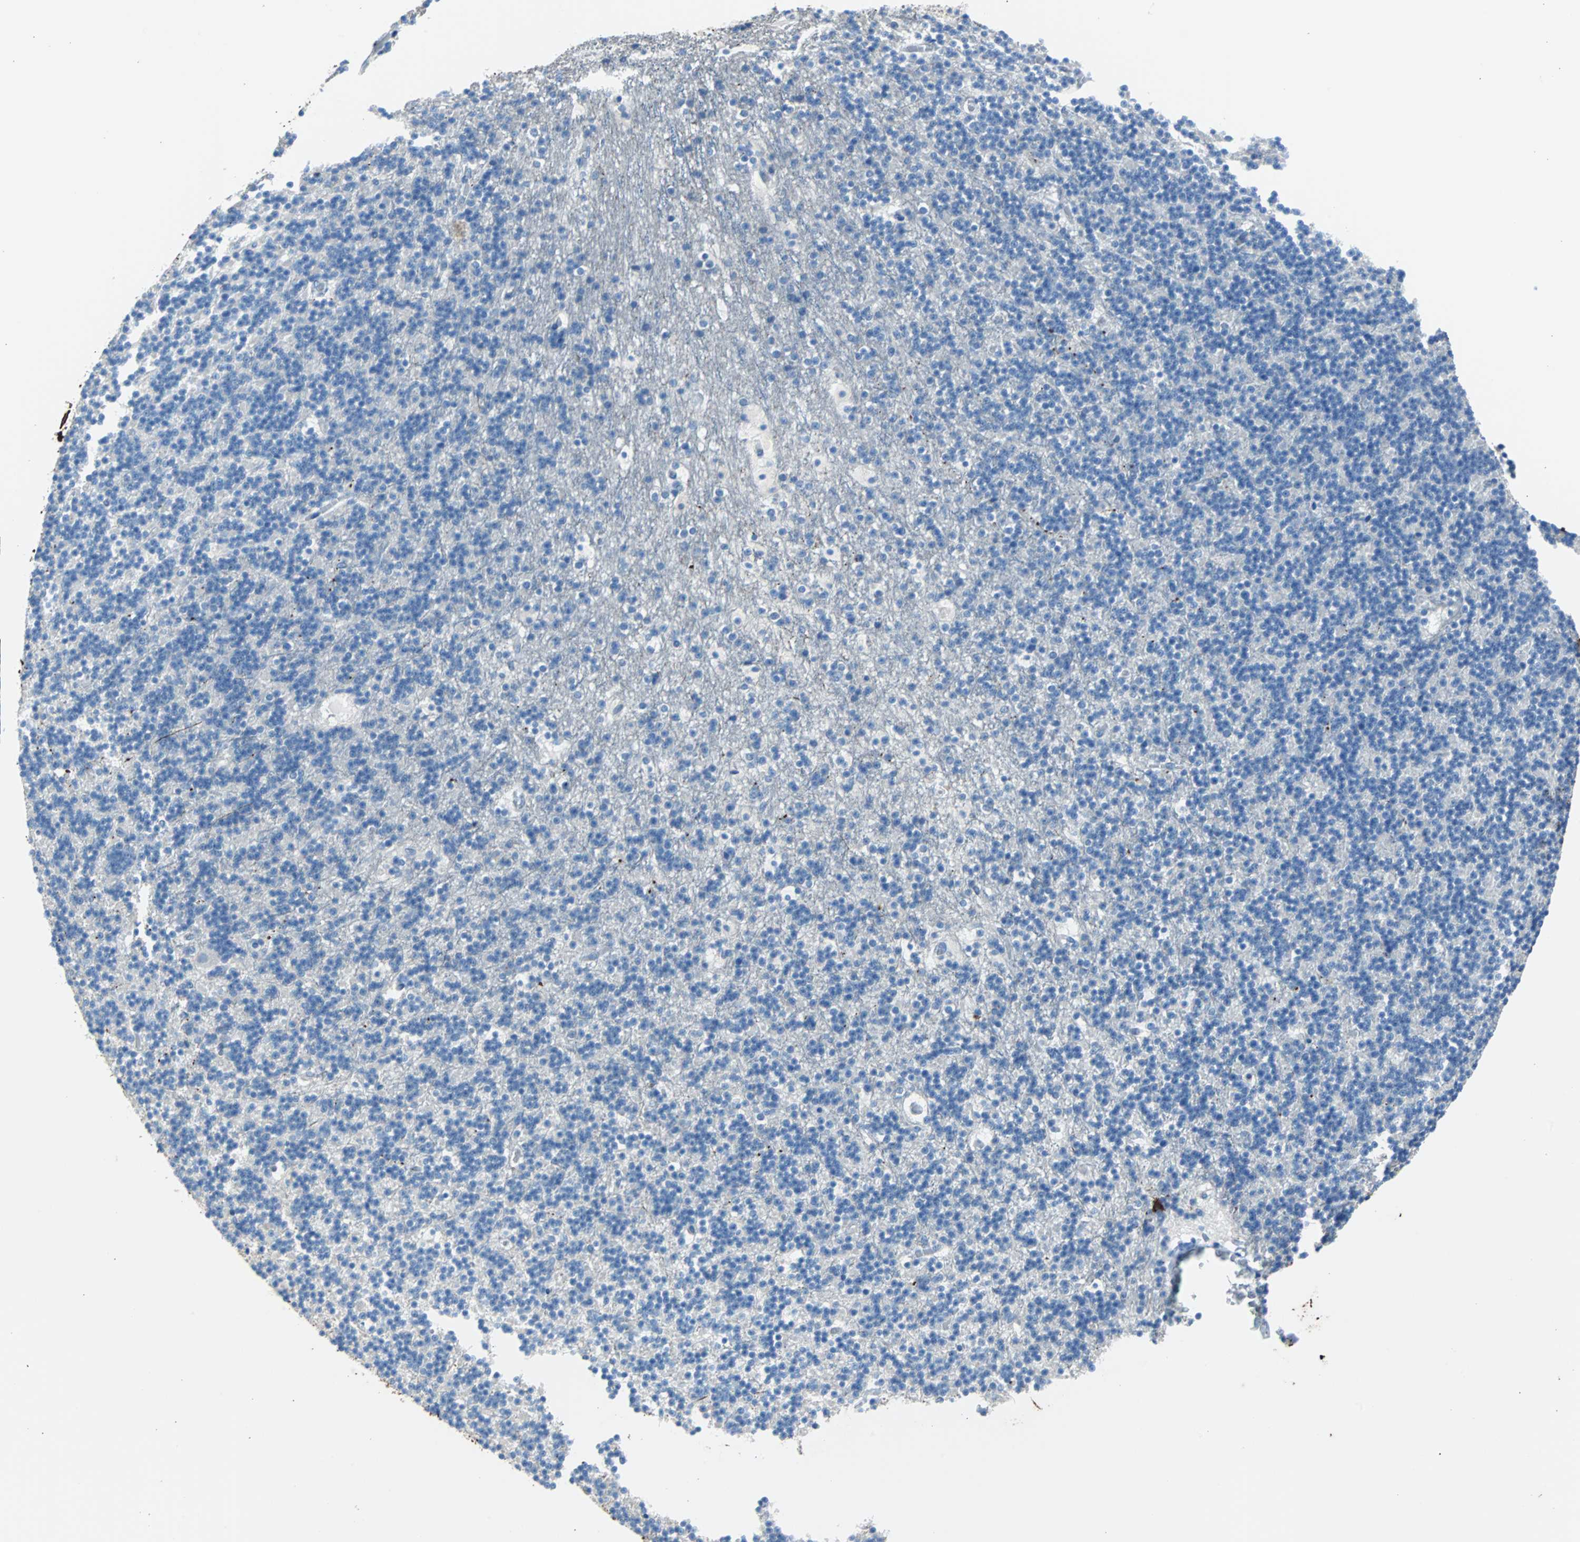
{"staining": {"intensity": "negative", "quantity": "none", "location": "none"}, "tissue": "cerebellum", "cell_type": "Cells in granular layer", "image_type": "normal", "snomed": [{"axis": "morphology", "description": "Normal tissue, NOS"}, {"axis": "topography", "description": "Cerebellum"}], "caption": "Immunohistochemistry of unremarkable cerebellum demonstrates no expression in cells in granular layer. Brightfield microscopy of immunohistochemistry stained with DAB (brown) and hematoxylin (blue), captured at high magnification.", "gene": "KRT7", "patient": {"sex": "male", "age": 45}}